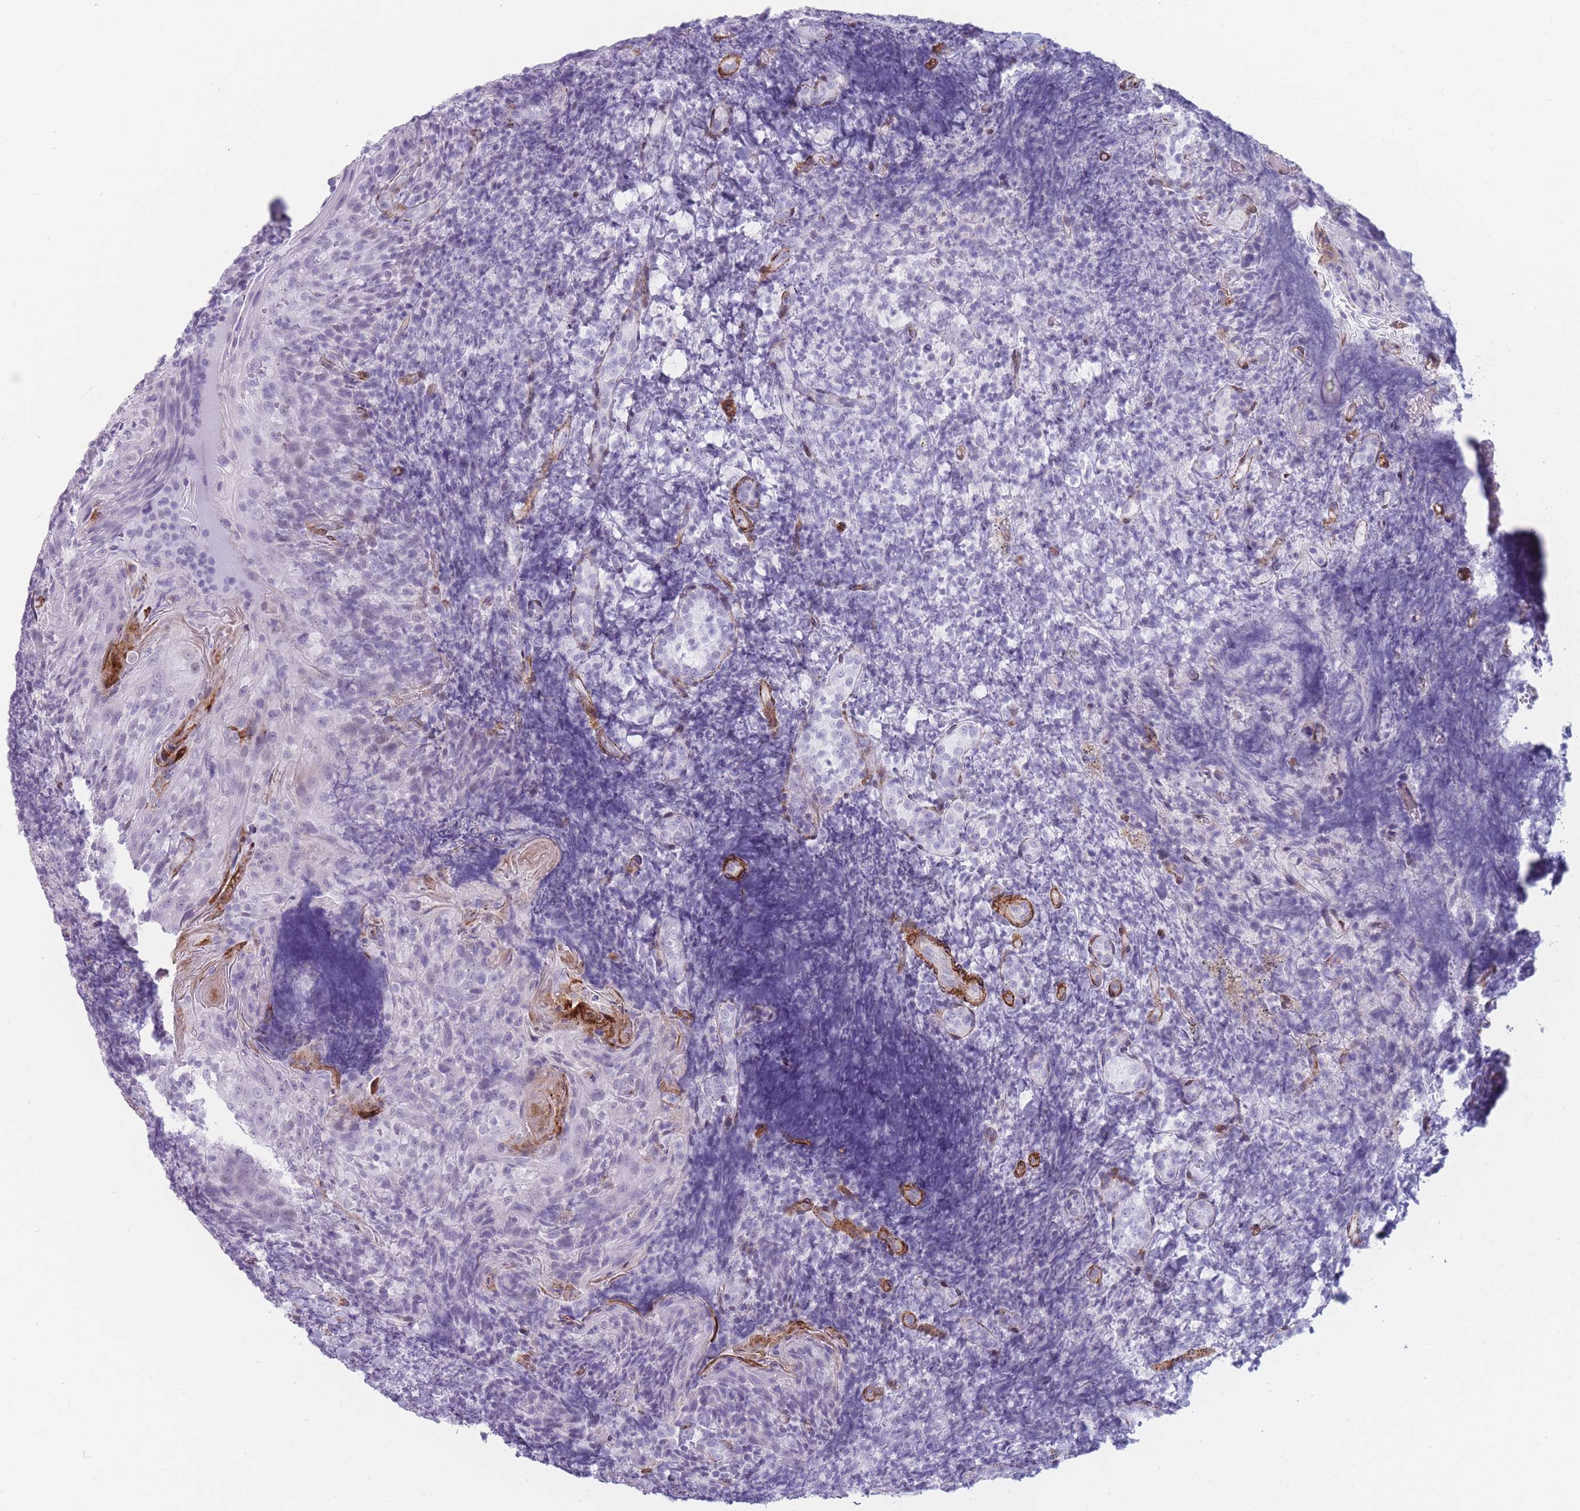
{"staining": {"intensity": "negative", "quantity": "none", "location": "none"}, "tissue": "tonsil", "cell_type": "Germinal center cells", "image_type": "normal", "snomed": [{"axis": "morphology", "description": "Normal tissue, NOS"}, {"axis": "topography", "description": "Tonsil"}], "caption": "A micrograph of tonsil stained for a protein displays no brown staining in germinal center cells. Brightfield microscopy of immunohistochemistry stained with DAB (brown) and hematoxylin (blue), captured at high magnification.", "gene": "IFNA10", "patient": {"sex": "female", "age": 10}}